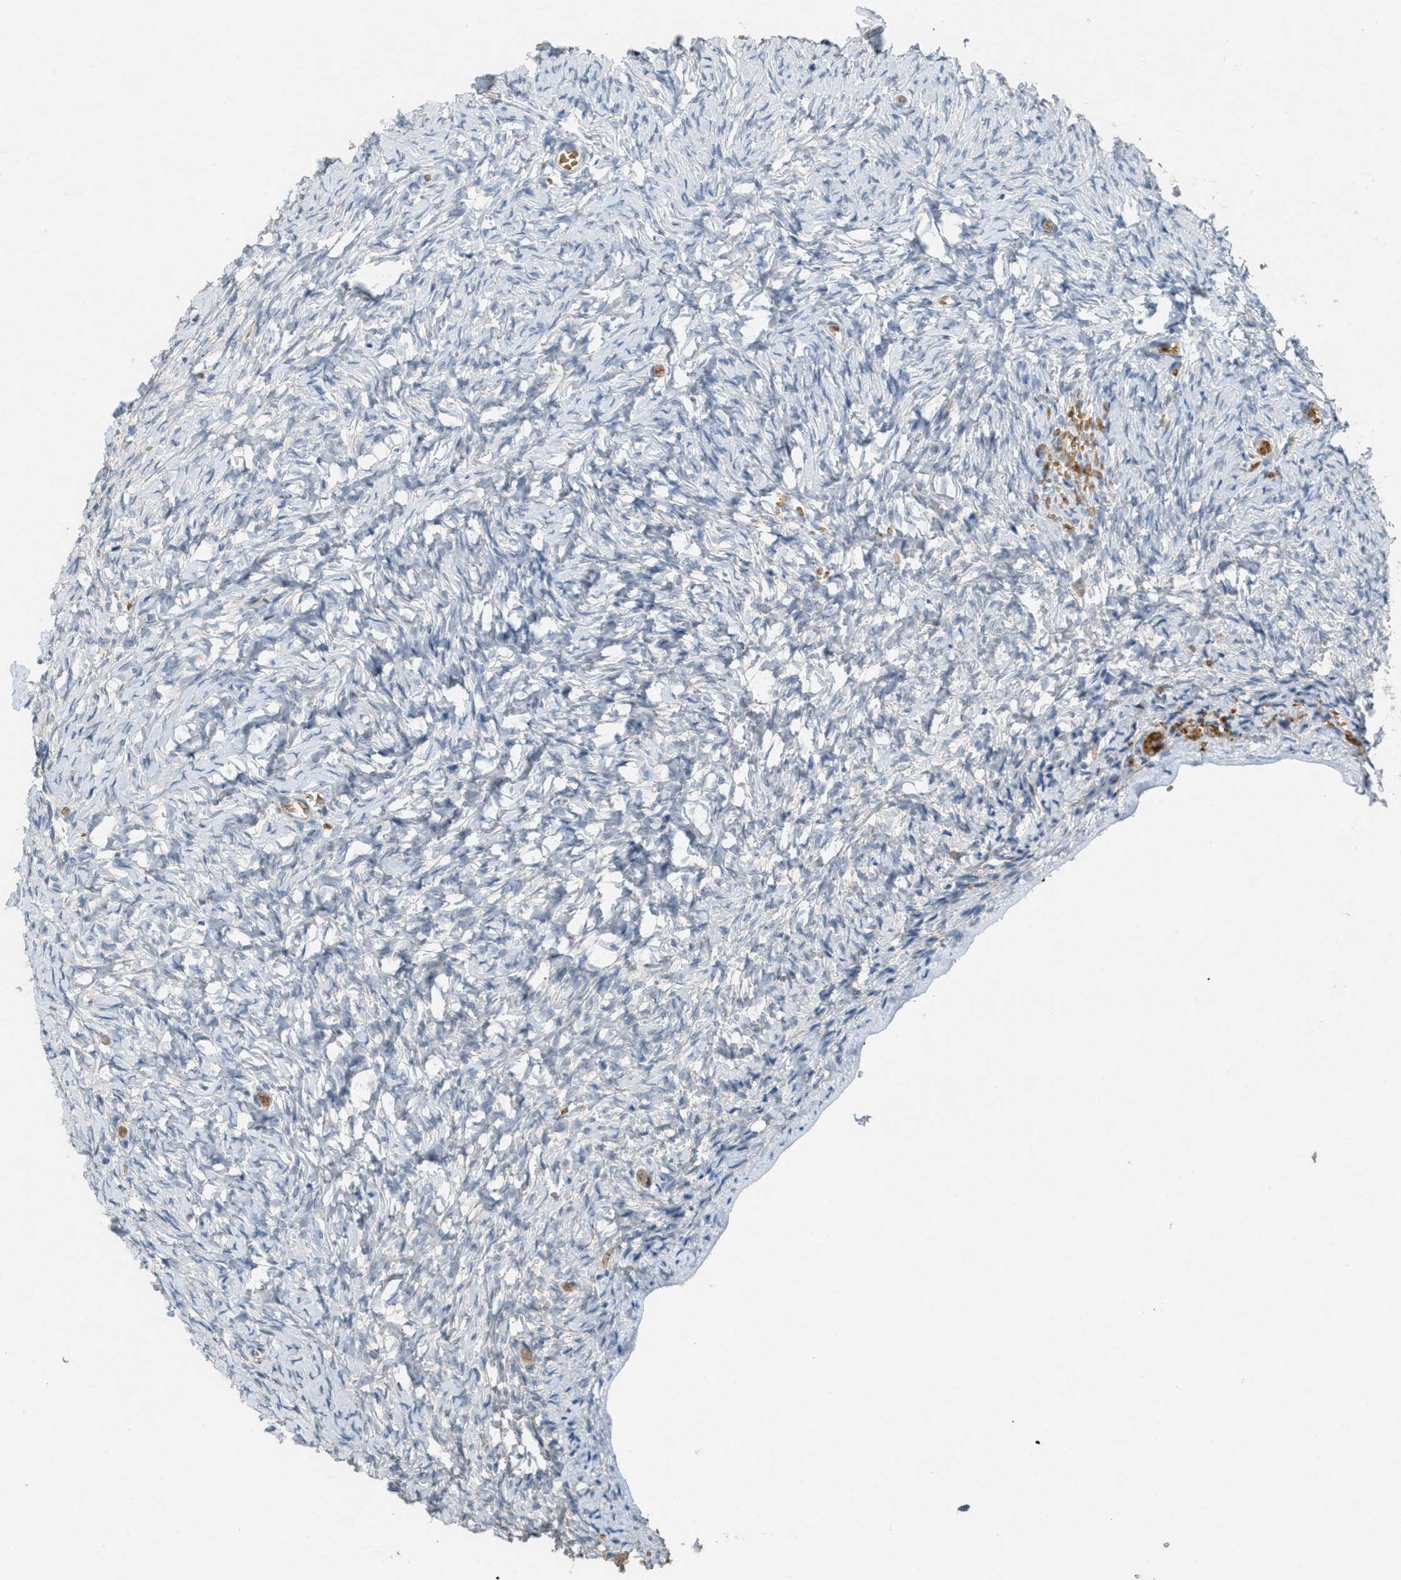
{"staining": {"intensity": "negative", "quantity": "none", "location": "none"}, "tissue": "ovary", "cell_type": "Ovarian stroma cells", "image_type": "normal", "snomed": [{"axis": "morphology", "description": "Normal tissue, NOS"}, {"axis": "topography", "description": "Ovary"}], "caption": "Immunohistochemistry of normal ovary demonstrates no positivity in ovarian stroma cells.", "gene": "MRS2", "patient": {"sex": "female", "age": 27}}